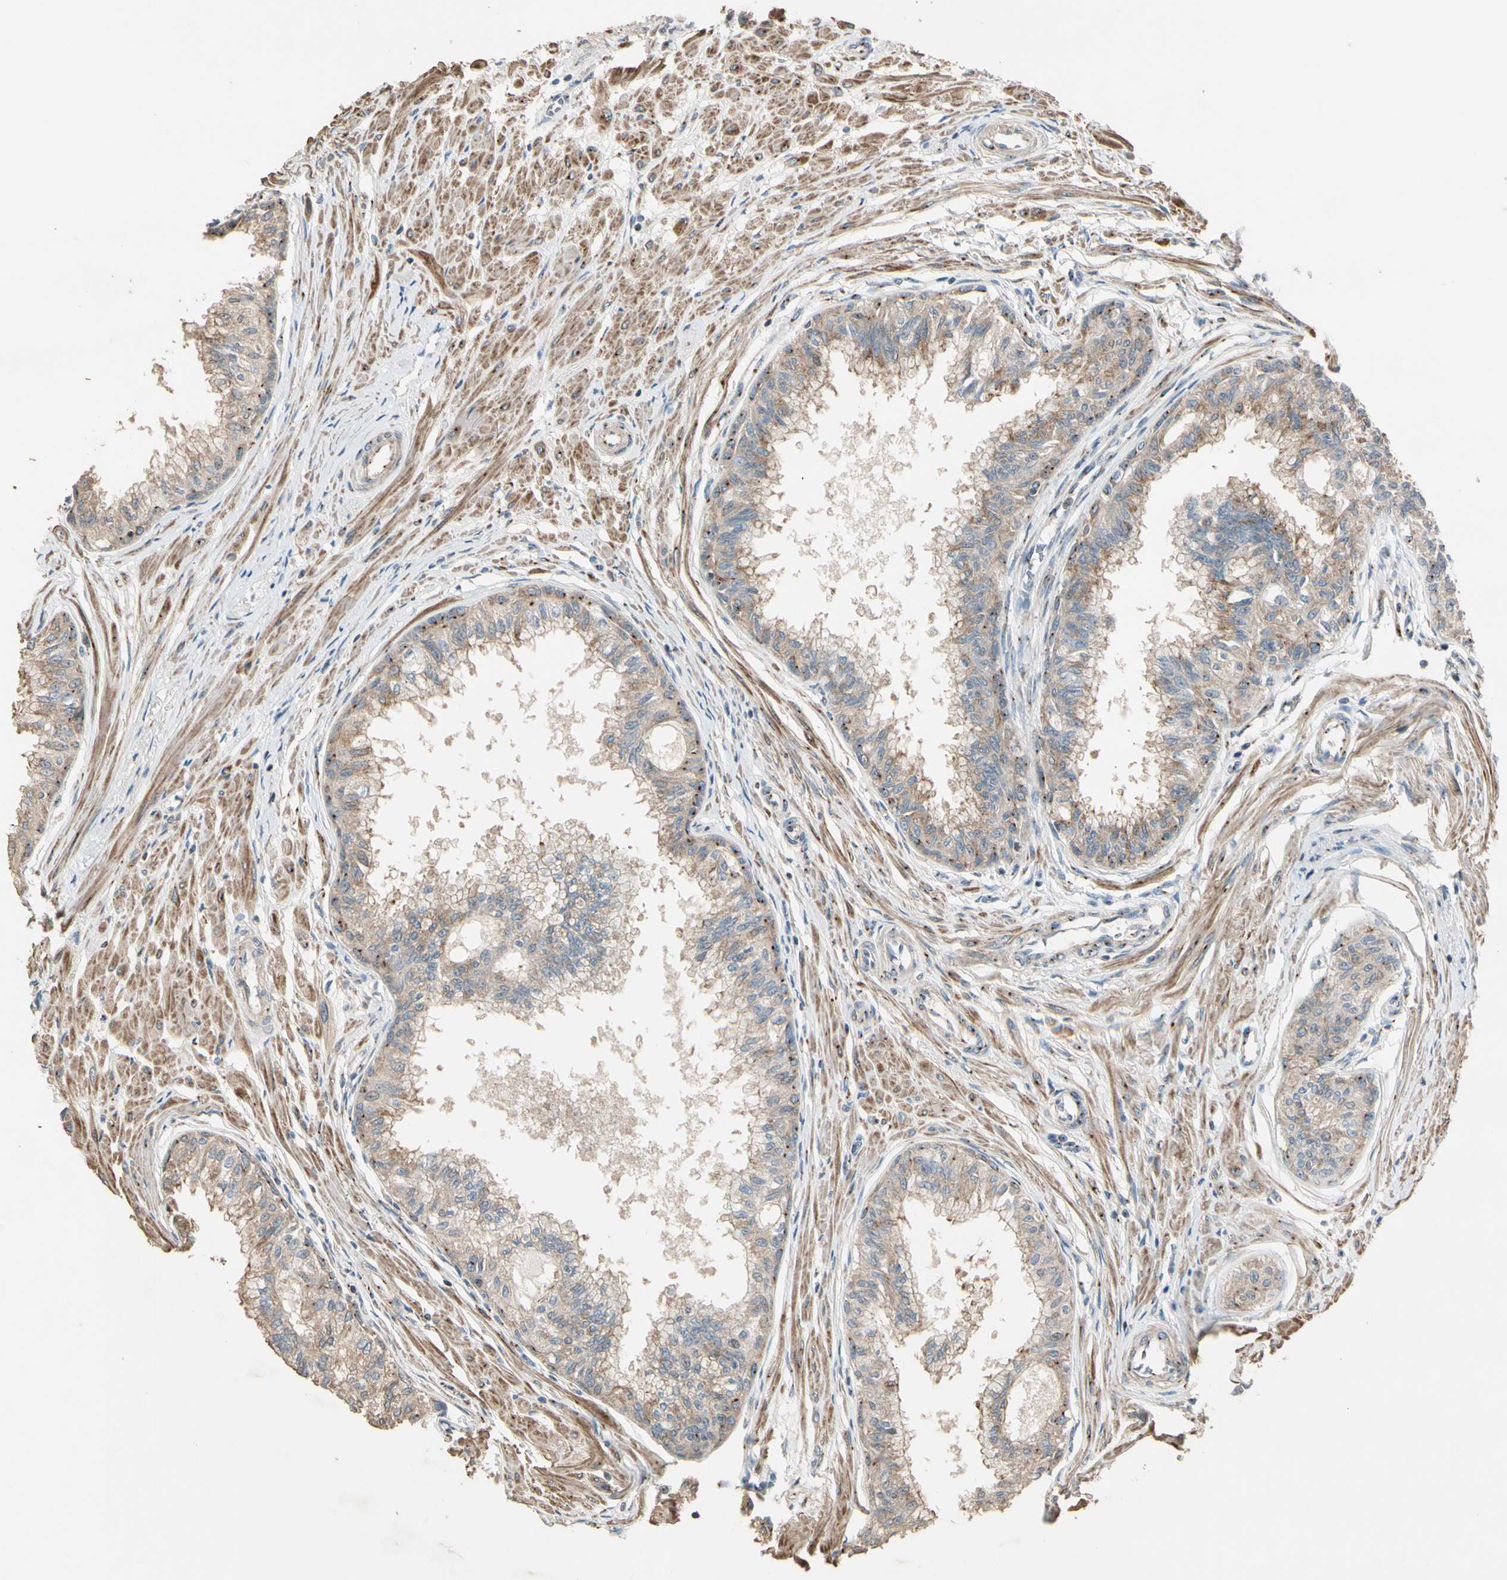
{"staining": {"intensity": "moderate", "quantity": ">75%", "location": "cytoplasmic/membranous"}, "tissue": "prostate", "cell_type": "Glandular cells", "image_type": "normal", "snomed": [{"axis": "morphology", "description": "Normal tissue, NOS"}, {"axis": "topography", "description": "Prostate"}, {"axis": "topography", "description": "Seminal veicle"}], "caption": "Brown immunohistochemical staining in normal prostate shows moderate cytoplasmic/membranous expression in about >75% of glandular cells.", "gene": "AKAP9", "patient": {"sex": "male", "age": 60}}